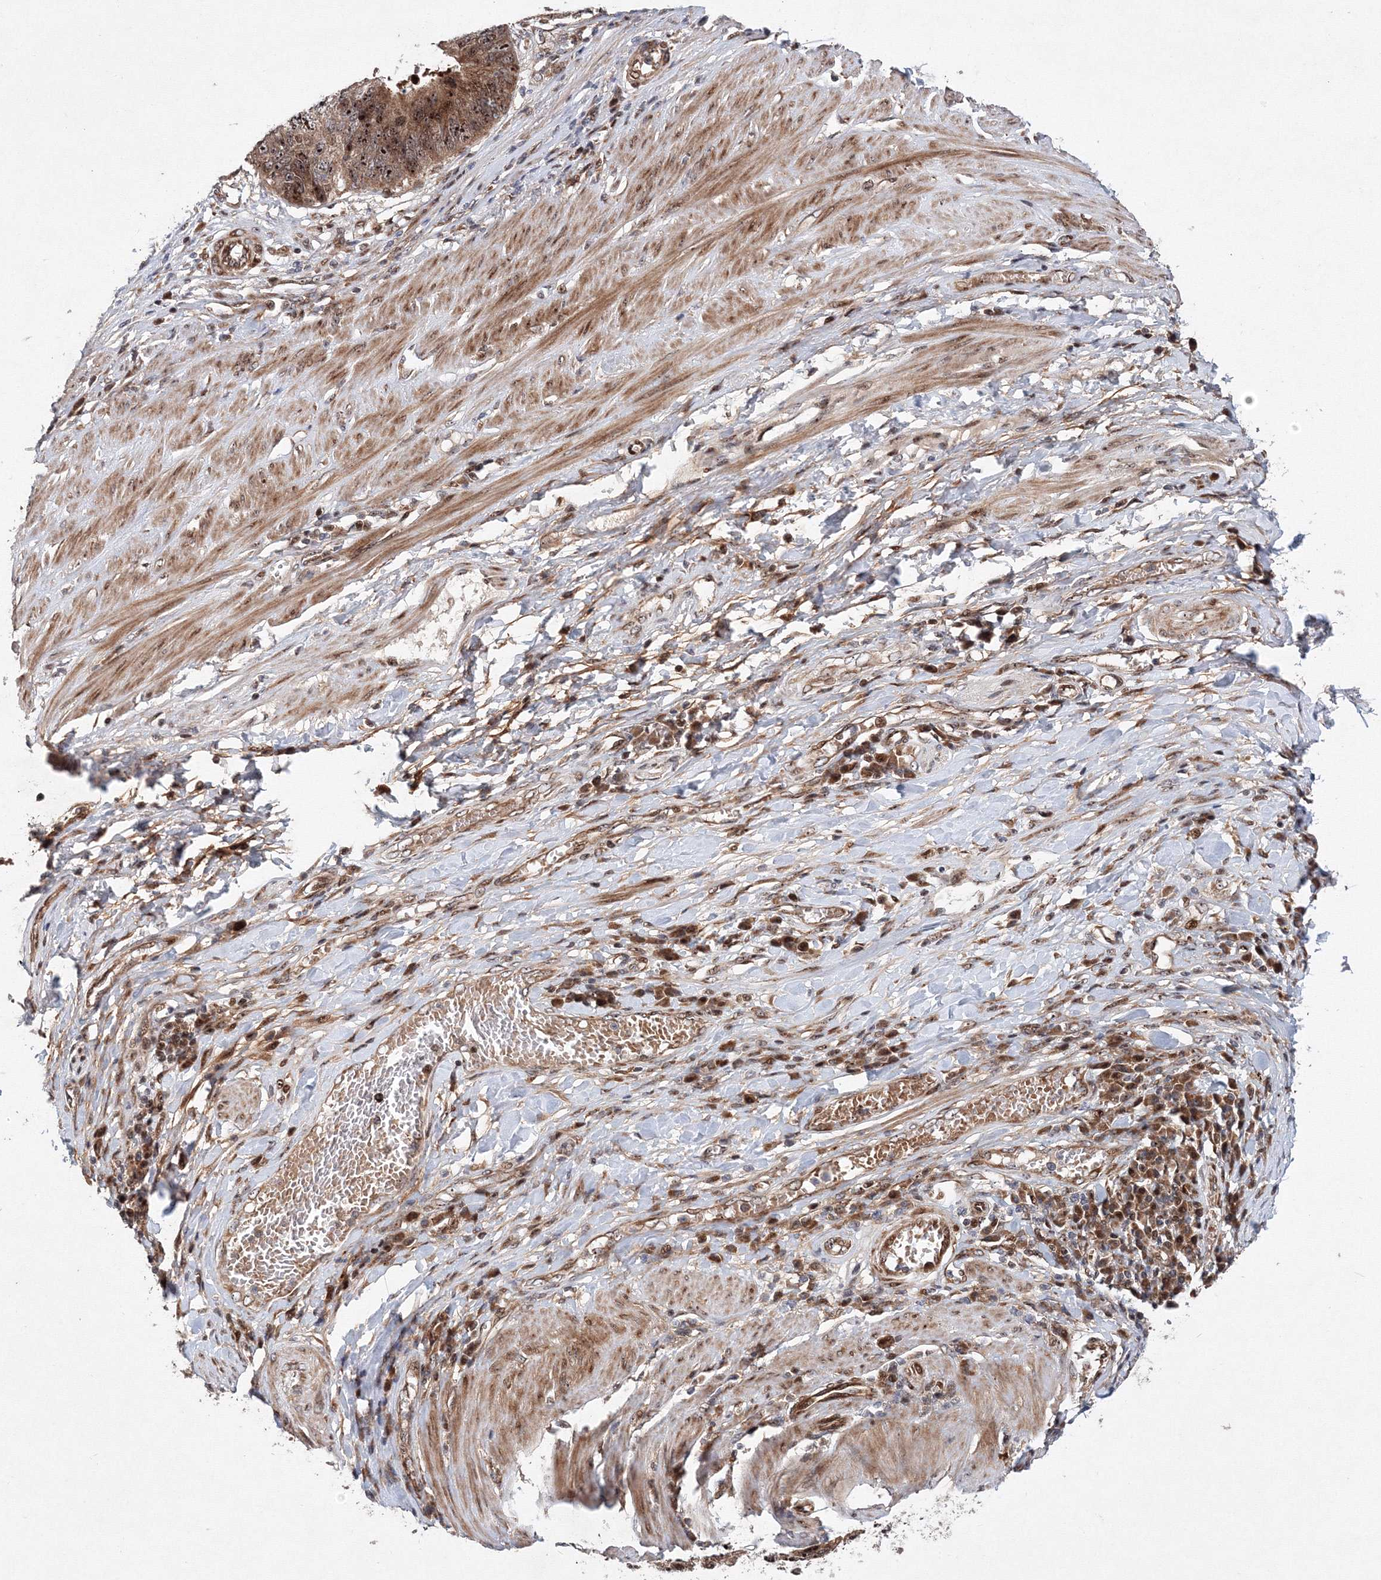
{"staining": {"intensity": "moderate", "quantity": ">75%", "location": "cytoplasmic/membranous,nuclear"}, "tissue": "stomach cancer", "cell_type": "Tumor cells", "image_type": "cancer", "snomed": [{"axis": "morphology", "description": "Adenocarcinoma, NOS"}, {"axis": "topography", "description": "Stomach"}], "caption": "A brown stain labels moderate cytoplasmic/membranous and nuclear positivity of a protein in adenocarcinoma (stomach) tumor cells.", "gene": "ANKAR", "patient": {"sex": "male", "age": 59}}